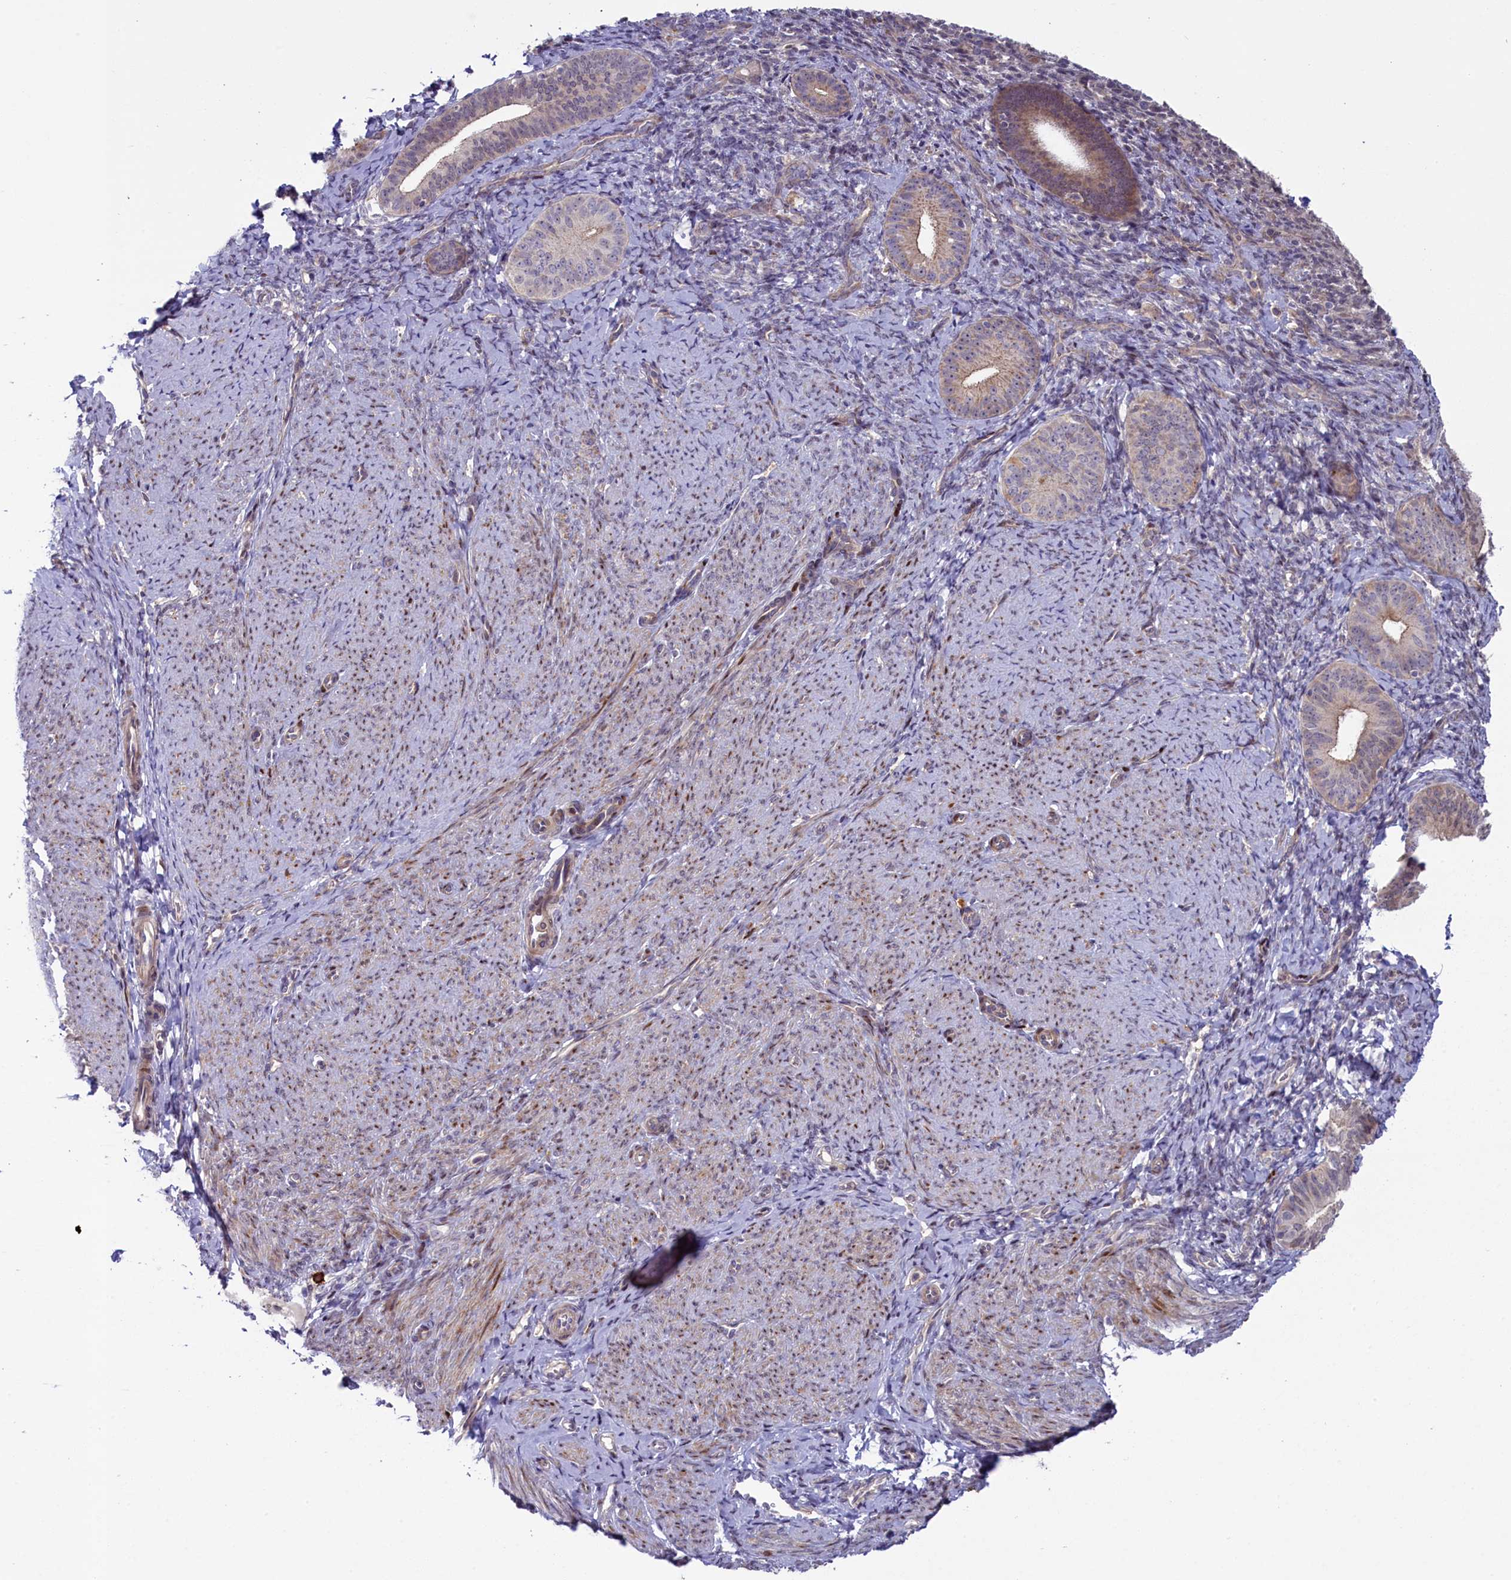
{"staining": {"intensity": "negative", "quantity": "none", "location": "none"}, "tissue": "endometrium", "cell_type": "Cells in endometrial stroma", "image_type": "normal", "snomed": [{"axis": "morphology", "description": "Normal tissue, NOS"}, {"axis": "topography", "description": "Endometrium"}], "caption": "Protein analysis of benign endometrium demonstrates no significant expression in cells in endometrial stroma.", "gene": "CCL23", "patient": {"sex": "female", "age": 65}}